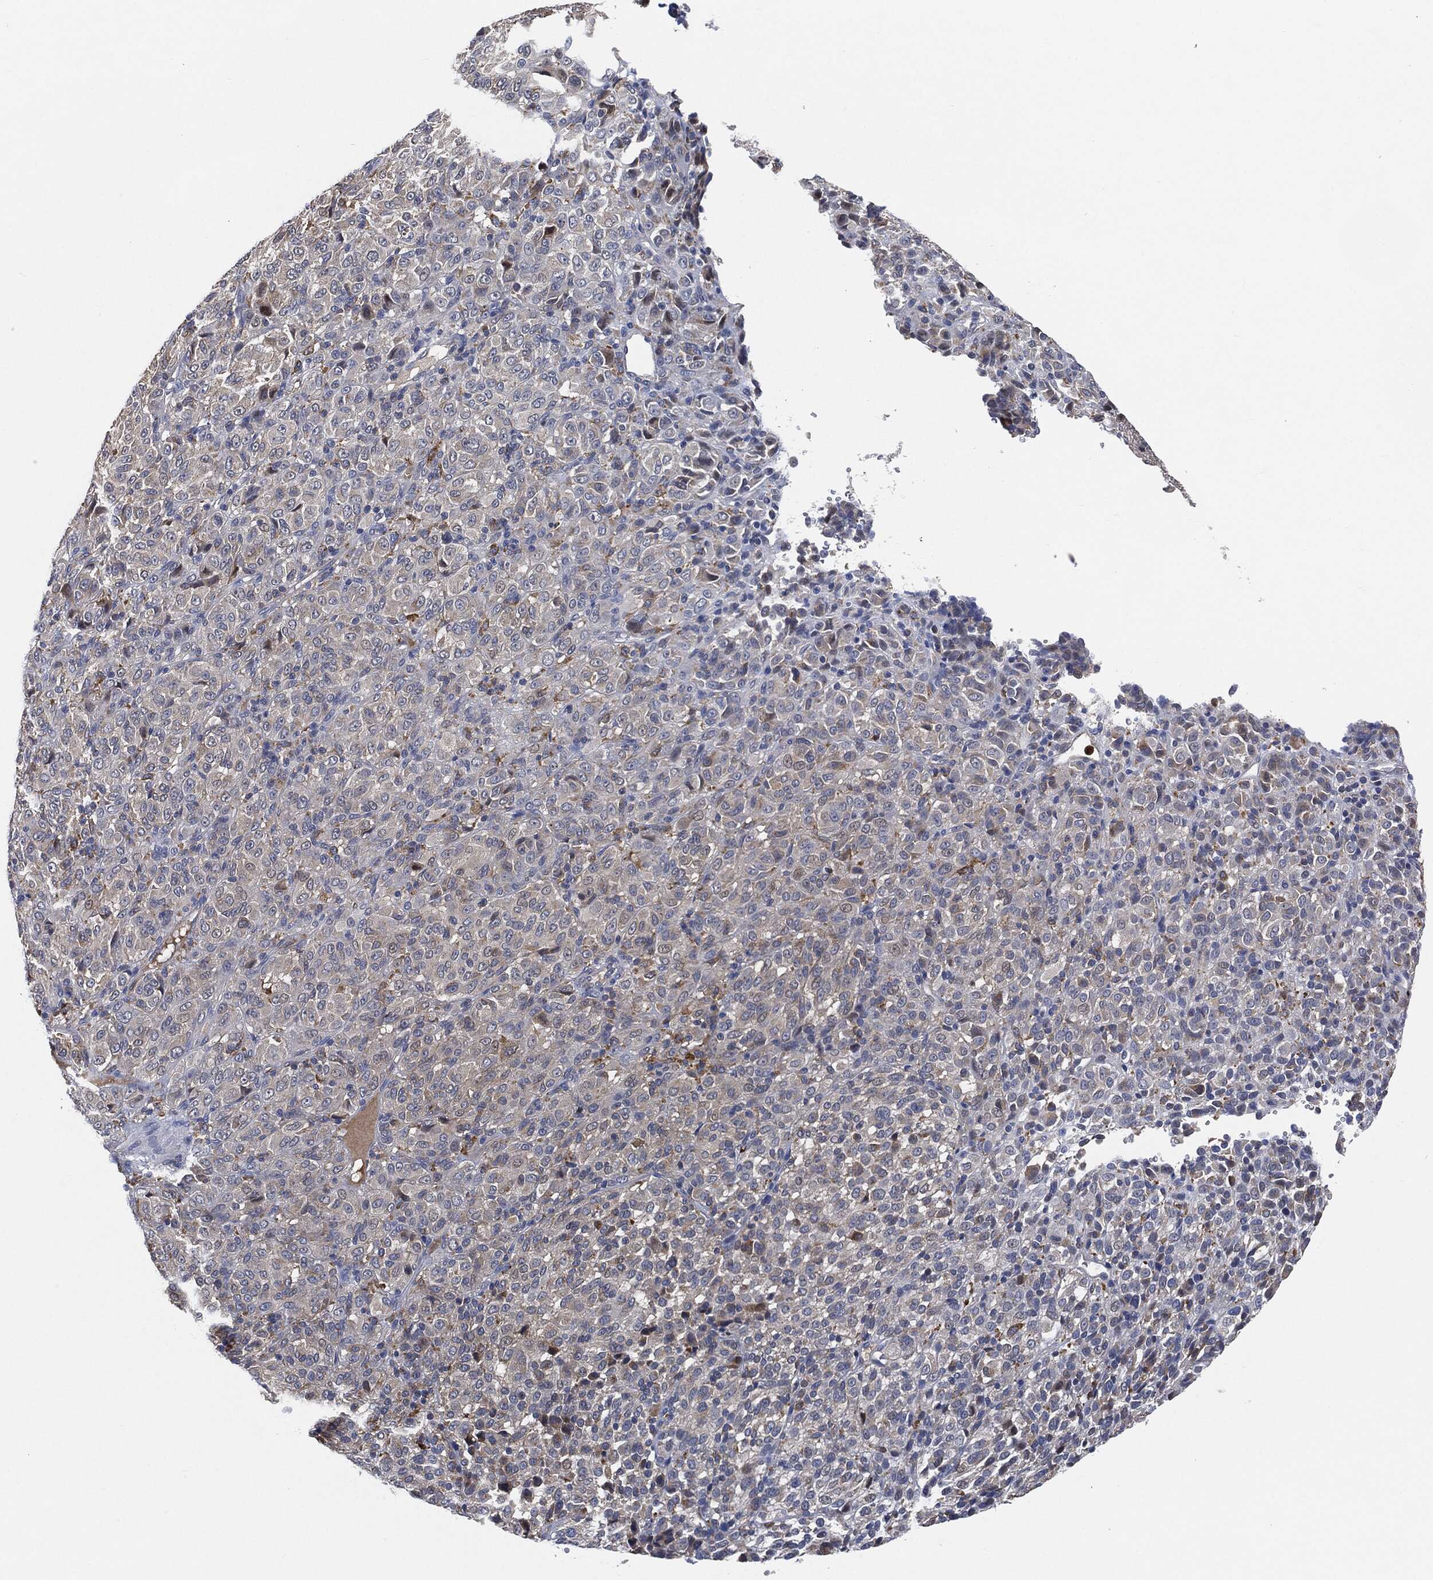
{"staining": {"intensity": "moderate", "quantity": "<25%", "location": "cytoplasmic/membranous"}, "tissue": "melanoma", "cell_type": "Tumor cells", "image_type": "cancer", "snomed": [{"axis": "morphology", "description": "Malignant melanoma, Metastatic site"}, {"axis": "topography", "description": "Brain"}], "caption": "Malignant melanoma (metastatic site) tissue displays moderate cytoplasmic/membranous positivity in approximately <25% of tumor cells, visualized by immunohistochemistry.", "gene": "VSIG4", "patient": {"sex": "female", "age": 56}}